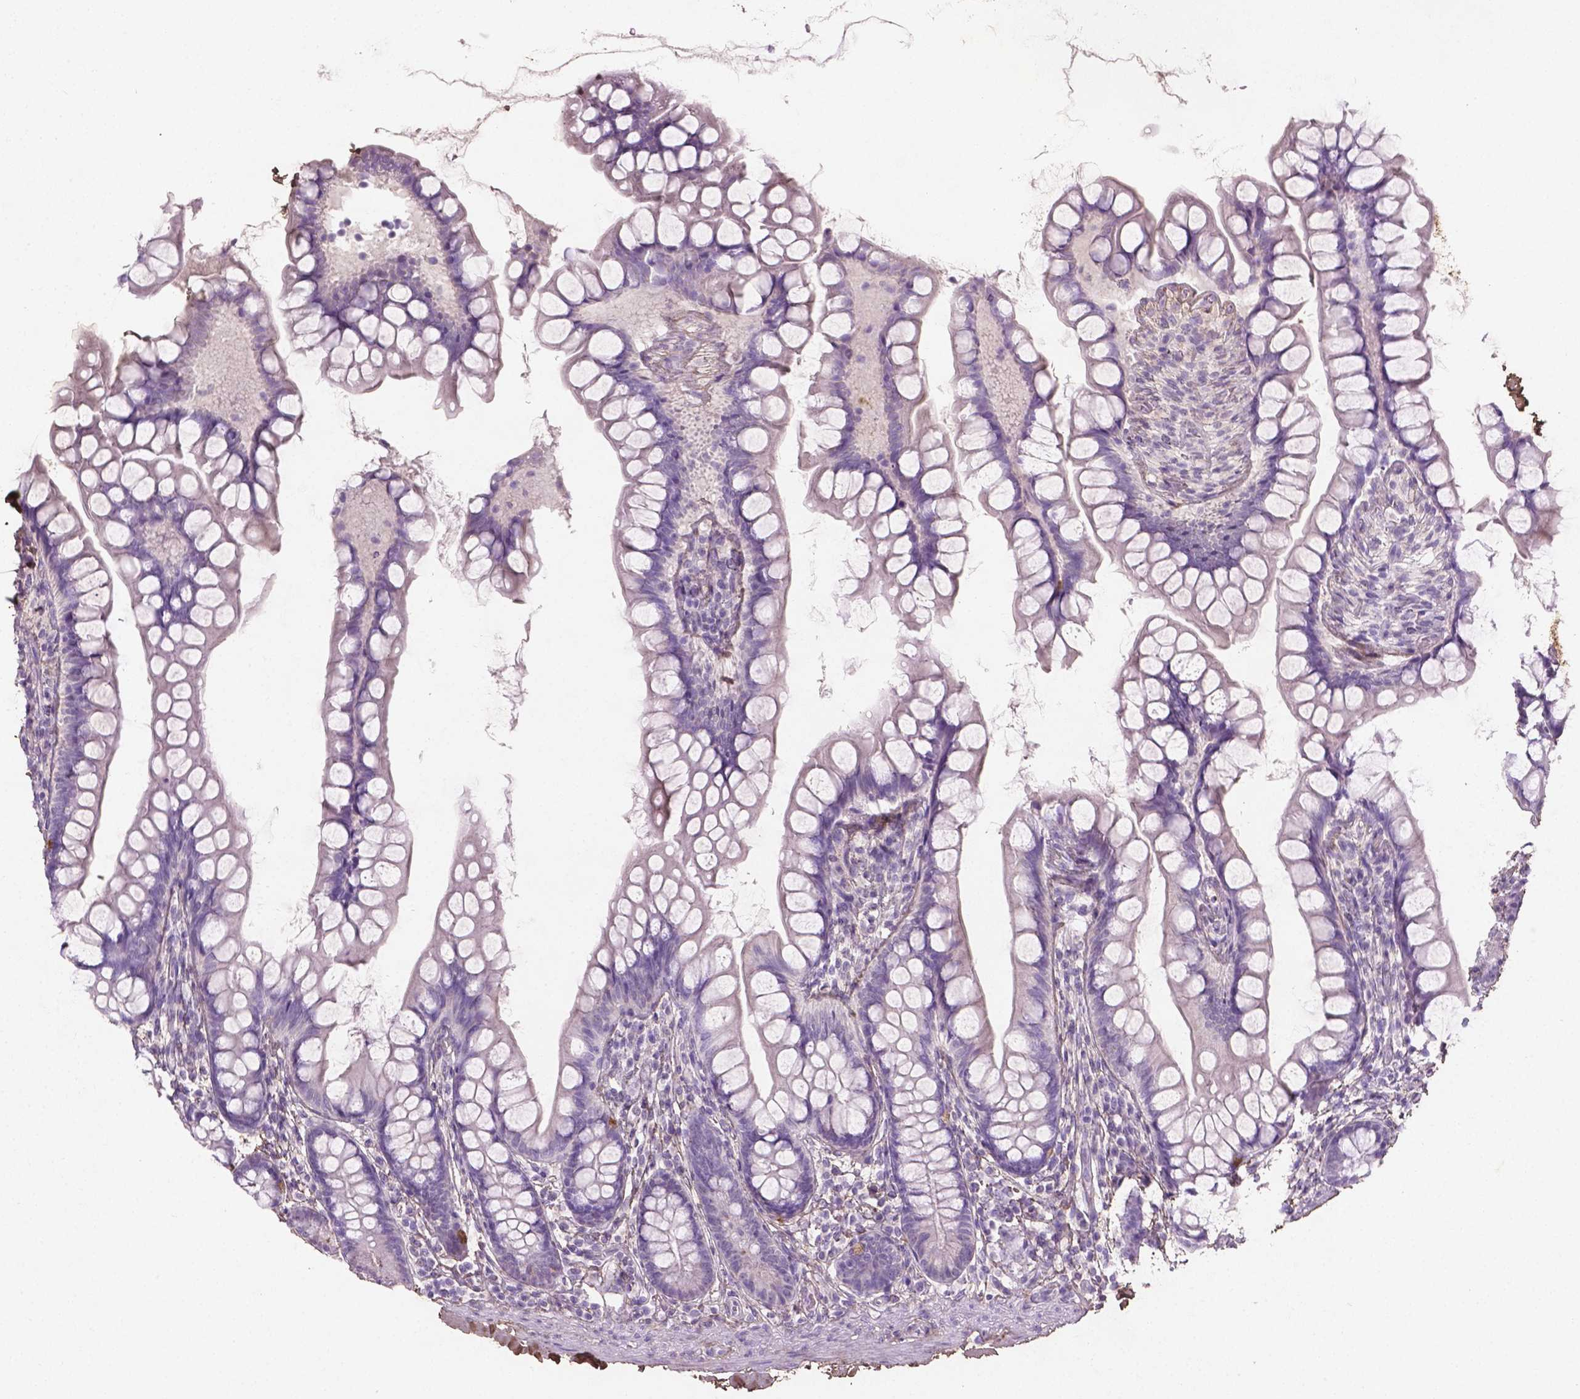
{"staining": {"intensity": "negative", "quantity": "none", "location": "none"}, "tissue": "small intestine", "cell_type": "Glandular cells", "image_type": "normal", "snomed": [{"axis": "morphology", "description": "Normal tissue, NOS"}, {"axis": "topography", "description": "Small intestine"}], "caption": "DAB immunohistochemical staining of benign small intestine reveals no significant expression in glandular cells. (DAB IHC with hematoxylin counter stain).", "gene": "DLG2", "patient": {"sex": "male", "age": 70}}